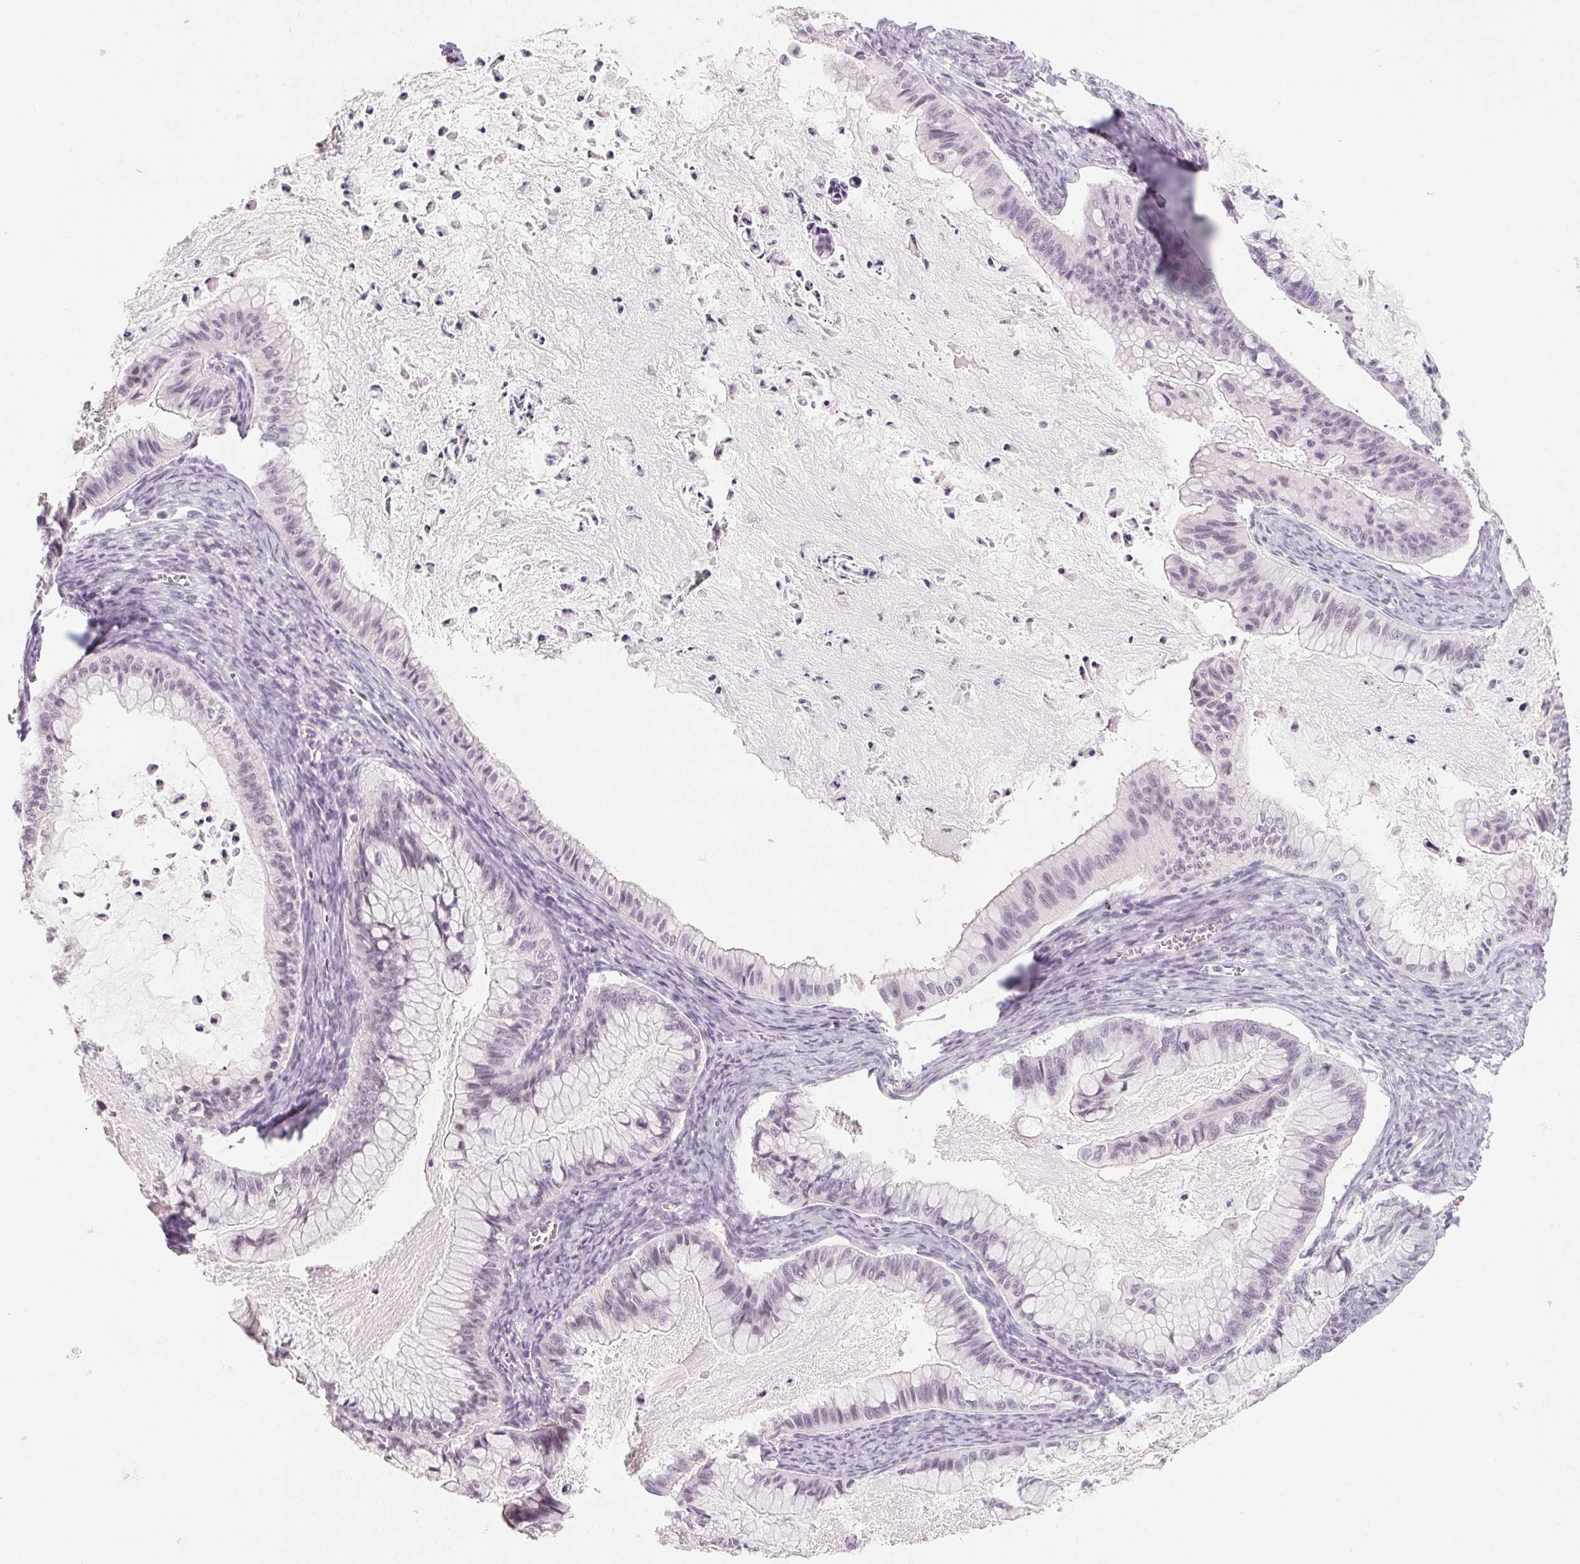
{"staining": {"intensity": "negative", "quantity": "none", "location": "none"}, "tissue": "ovarian cancer", "cell_type": "Tumor cells", "image_type": "cancer", "snomed": [{"axis": "morphology", "description": "Cystadenocarcinoma, mucinous, NOS"}, {"axis": "topography", "description": "Ovary"}], "caption": "Micrograph shows no protein expression in tumor cells of mucinous cystadenocarcinoma (ovarian) tissue.", "gene": "KCNQ2", "patient": {"sex": "female", "age": 72}}